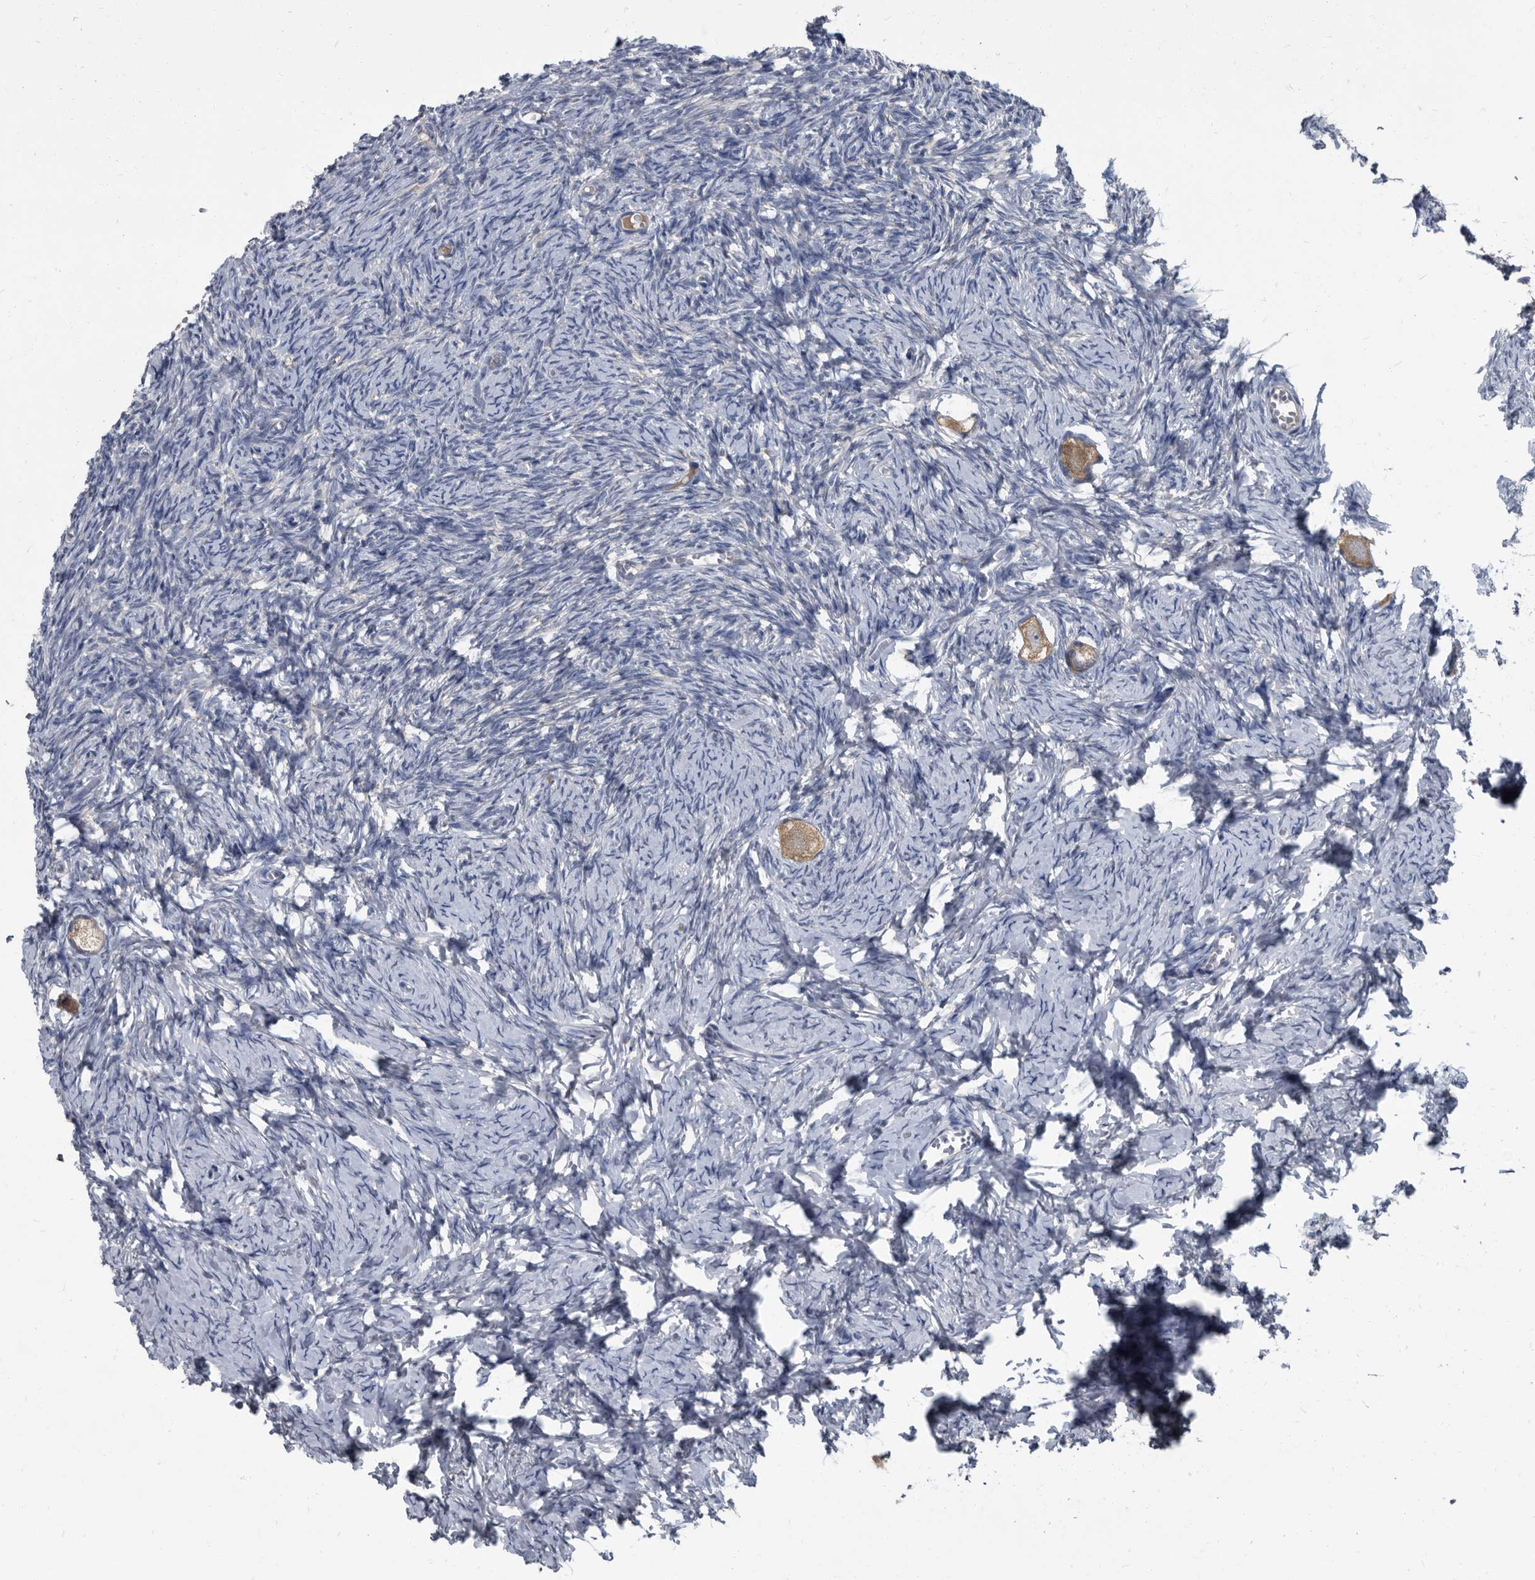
{"staining": {"intensity": "moderate", "quantity": ">75%", "location": "cytoplasmic/membranous"}, "tissue": "ovary", "cell_type": "Follicle cells", "image_type": "normal", "snomed": [{"axis": "morphology", "description": "Normal tissue, NOS"}, {"axis": "topography", "description": "Ovary"}], "caption": "Immunohistochemistry (IHC) histopathology image of normal ovary: ovary stained using IHC exhibits medium levels of moderate protein expression localized specifically in the cytoplasmic/membranous of follicle cells, appearing as a cytoplasmic/membranous brown color.", "gene": "CDV3", "patient": {"sex": "female", "age": 27}}